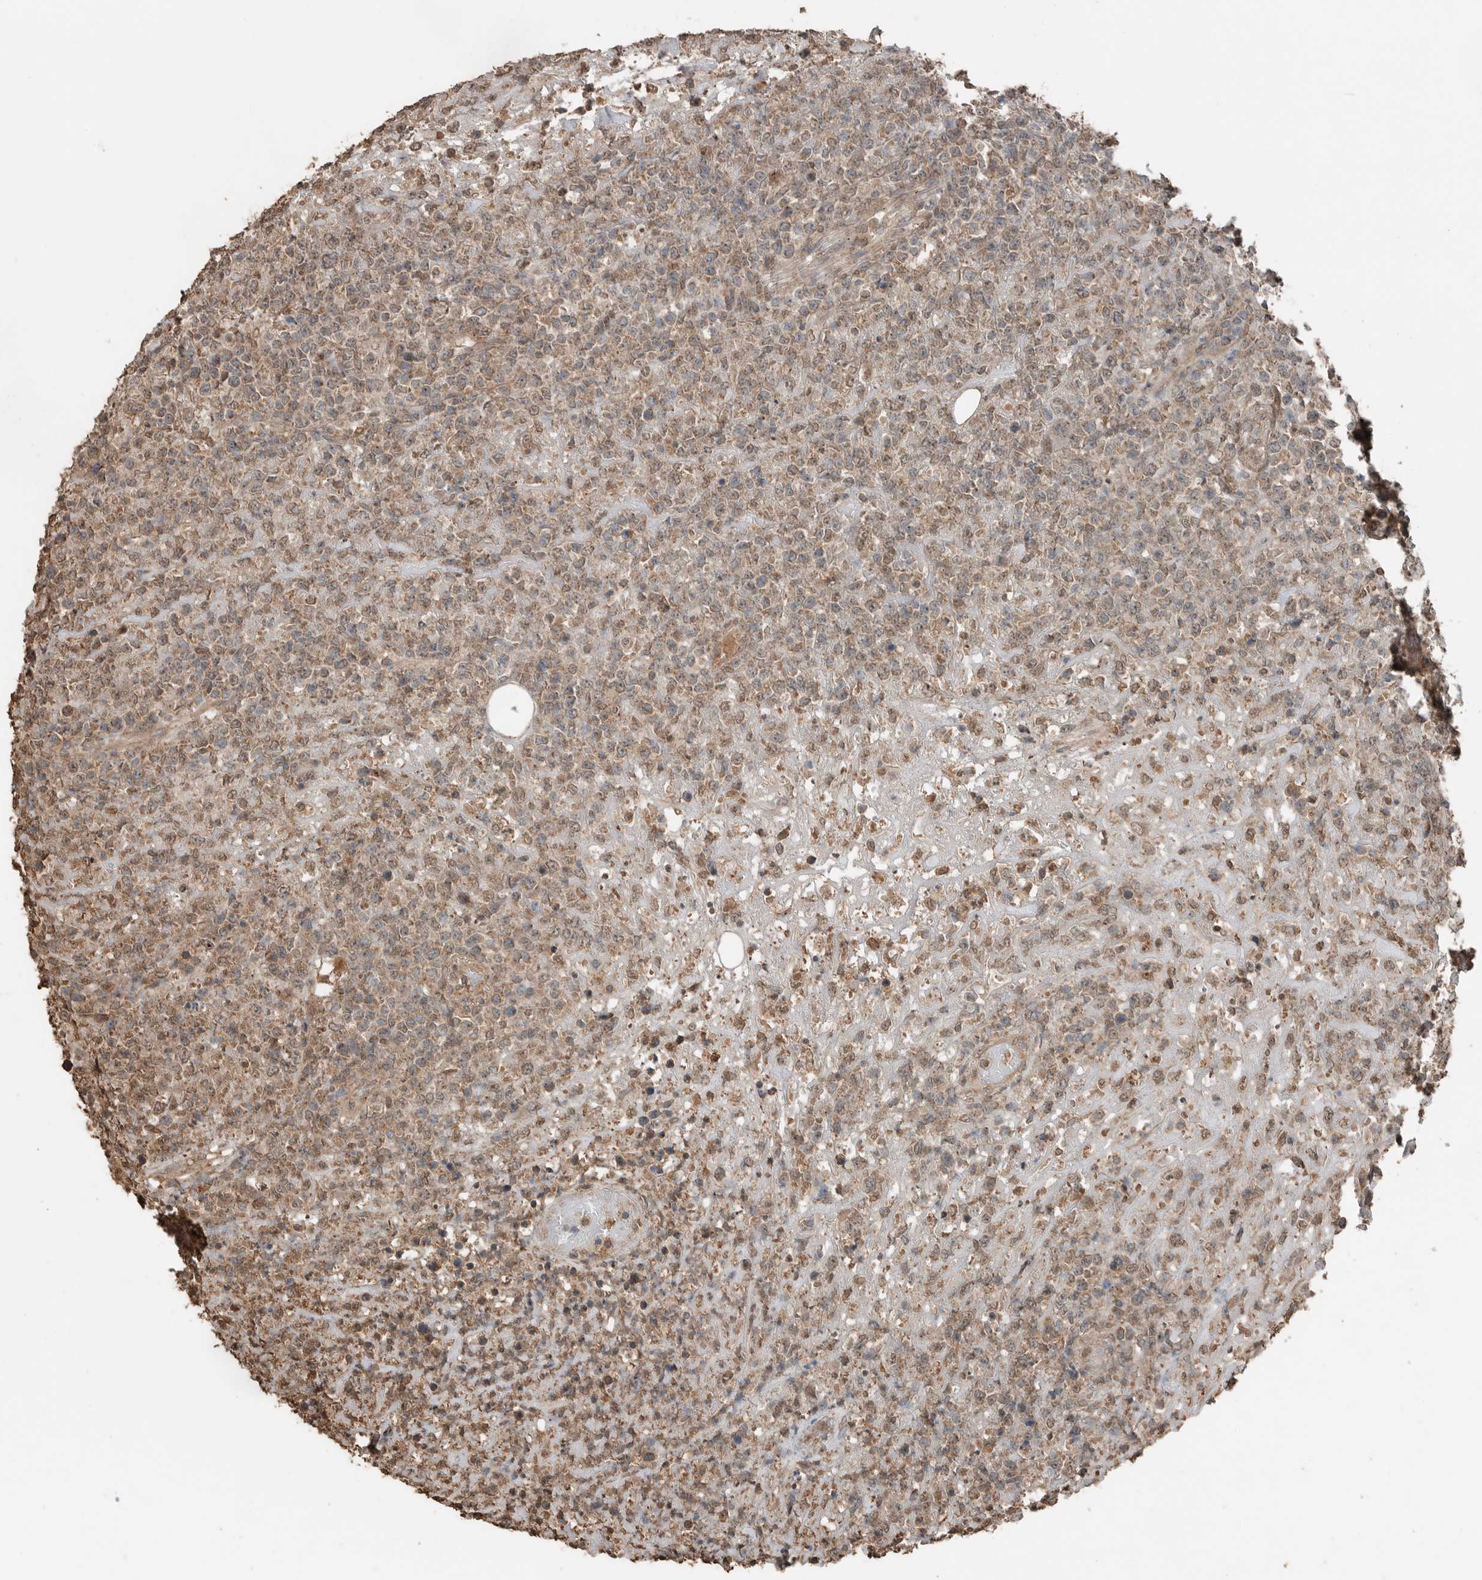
{"staining": {"intensity": "weak", "quantity": ">75%", "location": "cytoplasmic/membranous"}, "tissue": "lymphoma", "cell_type": "Tumor cells", "image_type": "cancer", "snomed": [{"axis": "morphology", "description": "Malignant lymphoma, non-Hodgkin's type, High grade"}, {"axis": "topography", "description": "Colon"}], "caption": "IHC image of malignant lymphoma, non-Hodgkin's type (high-grade) stained for a protein (brown), which shows low levels of weak cytoplasmic/membranous staining in about >75% of tumor cells.", "gene": "BLZF1", "patient": {"sex": "female", "age": 53}}